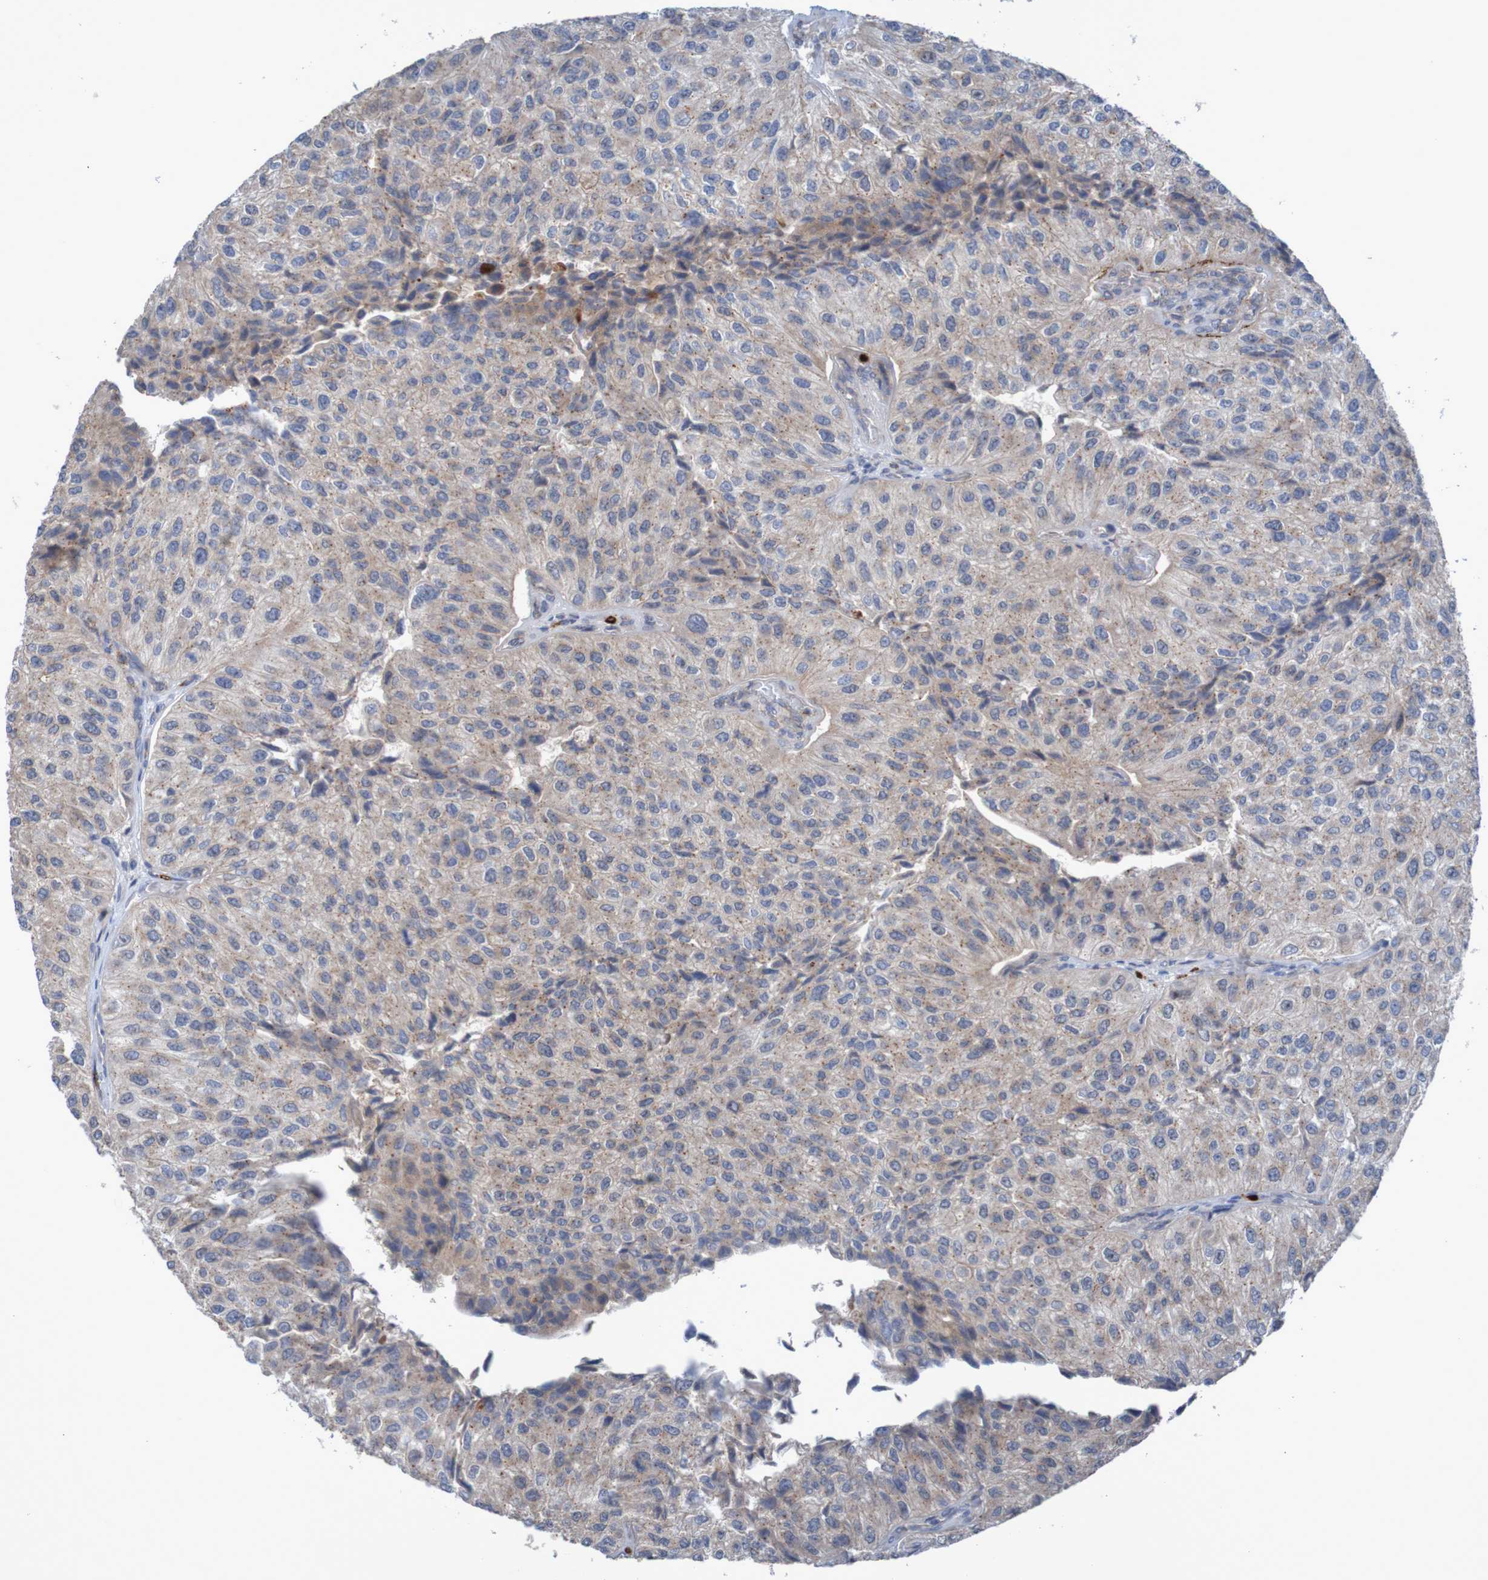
{"staining": {"intensity": "negative", "quantity": "none", "location": "none"}, "tissue": "urothelial cancer", "cell_type": "Tumor cells", "image_type": "cancer", "snomed": [{"axis": "morphology", "description": "Urothelial carcinoma, High grade"}, {"axis": "topography", "description": "Kidney"}, {"axis": "topography", "description": "Urinary bladder"}], "caption": "Immunohistochemistry (IHC) image of neoplastic tissue: human high-grade urothelial carcinoma stained with DAB shows no significant protein staining in tumor cells.", "gene": "ANGPT4", "patient": {"sex": "male", "age": 77}}